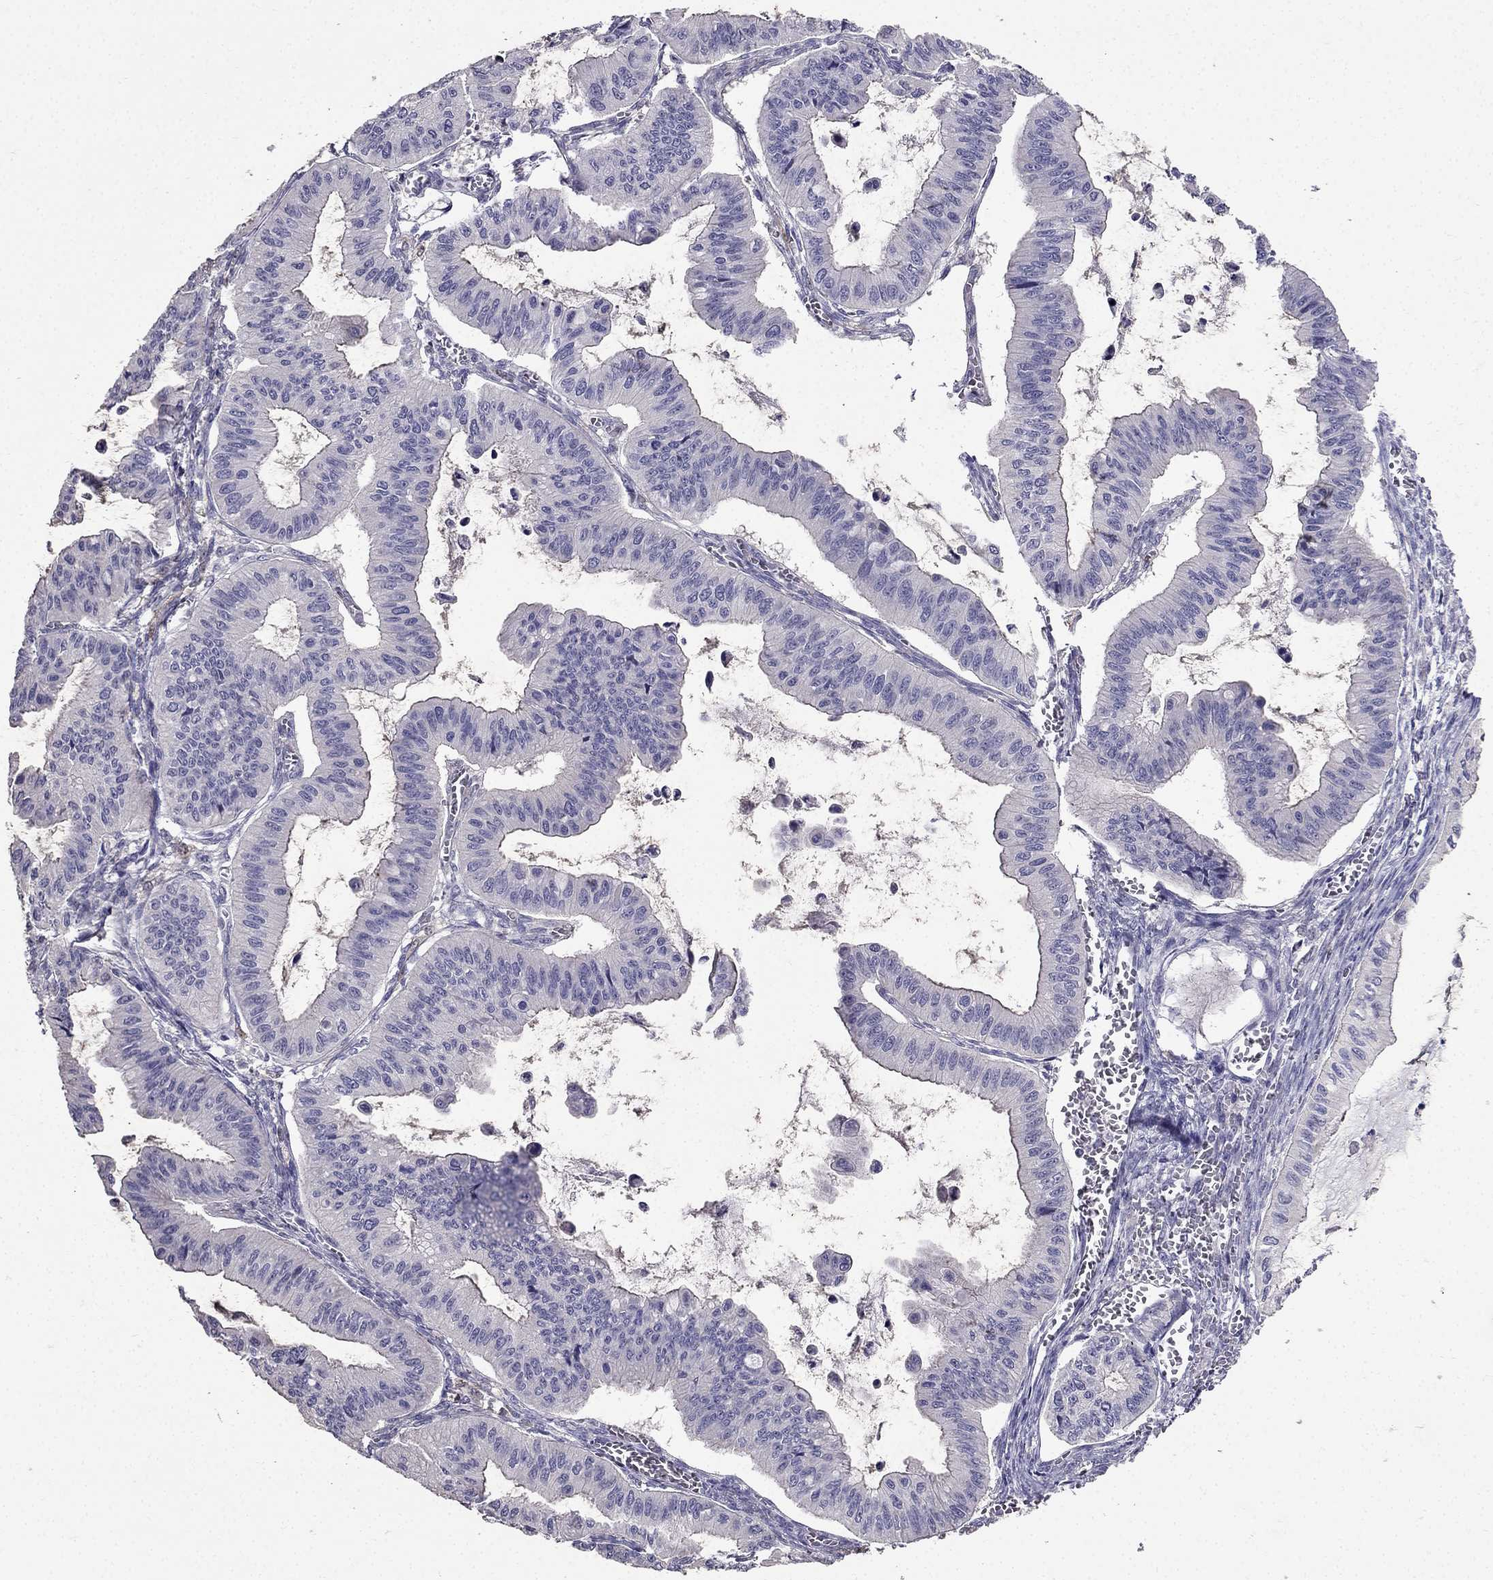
{"staining": {"intensity": "negative", "quantity": "none", "location": "none"}, "tissue": "ovarian cancer", "cell_type": "Tumor cells", "image_type": "cancer", "snomed": [{"axis": "morphology", "description": "Cystadenocarcinoma, mucinous, NOS"}, {"axis": "topography", "description": "Ovary"}], "caption": "DAB (3,3'-diaminobenzidine) immunohistochemical staining of human ovarian mucinous cystadenocarcinoma displays no significant positivity in tumor cells. Brightfield microscopy of IHC stained with DAB (brown) and hematoxylin (blue), captured at high magnification.", "gene": "AS3MT", "patient": {"sex": "female", "age": 72}}